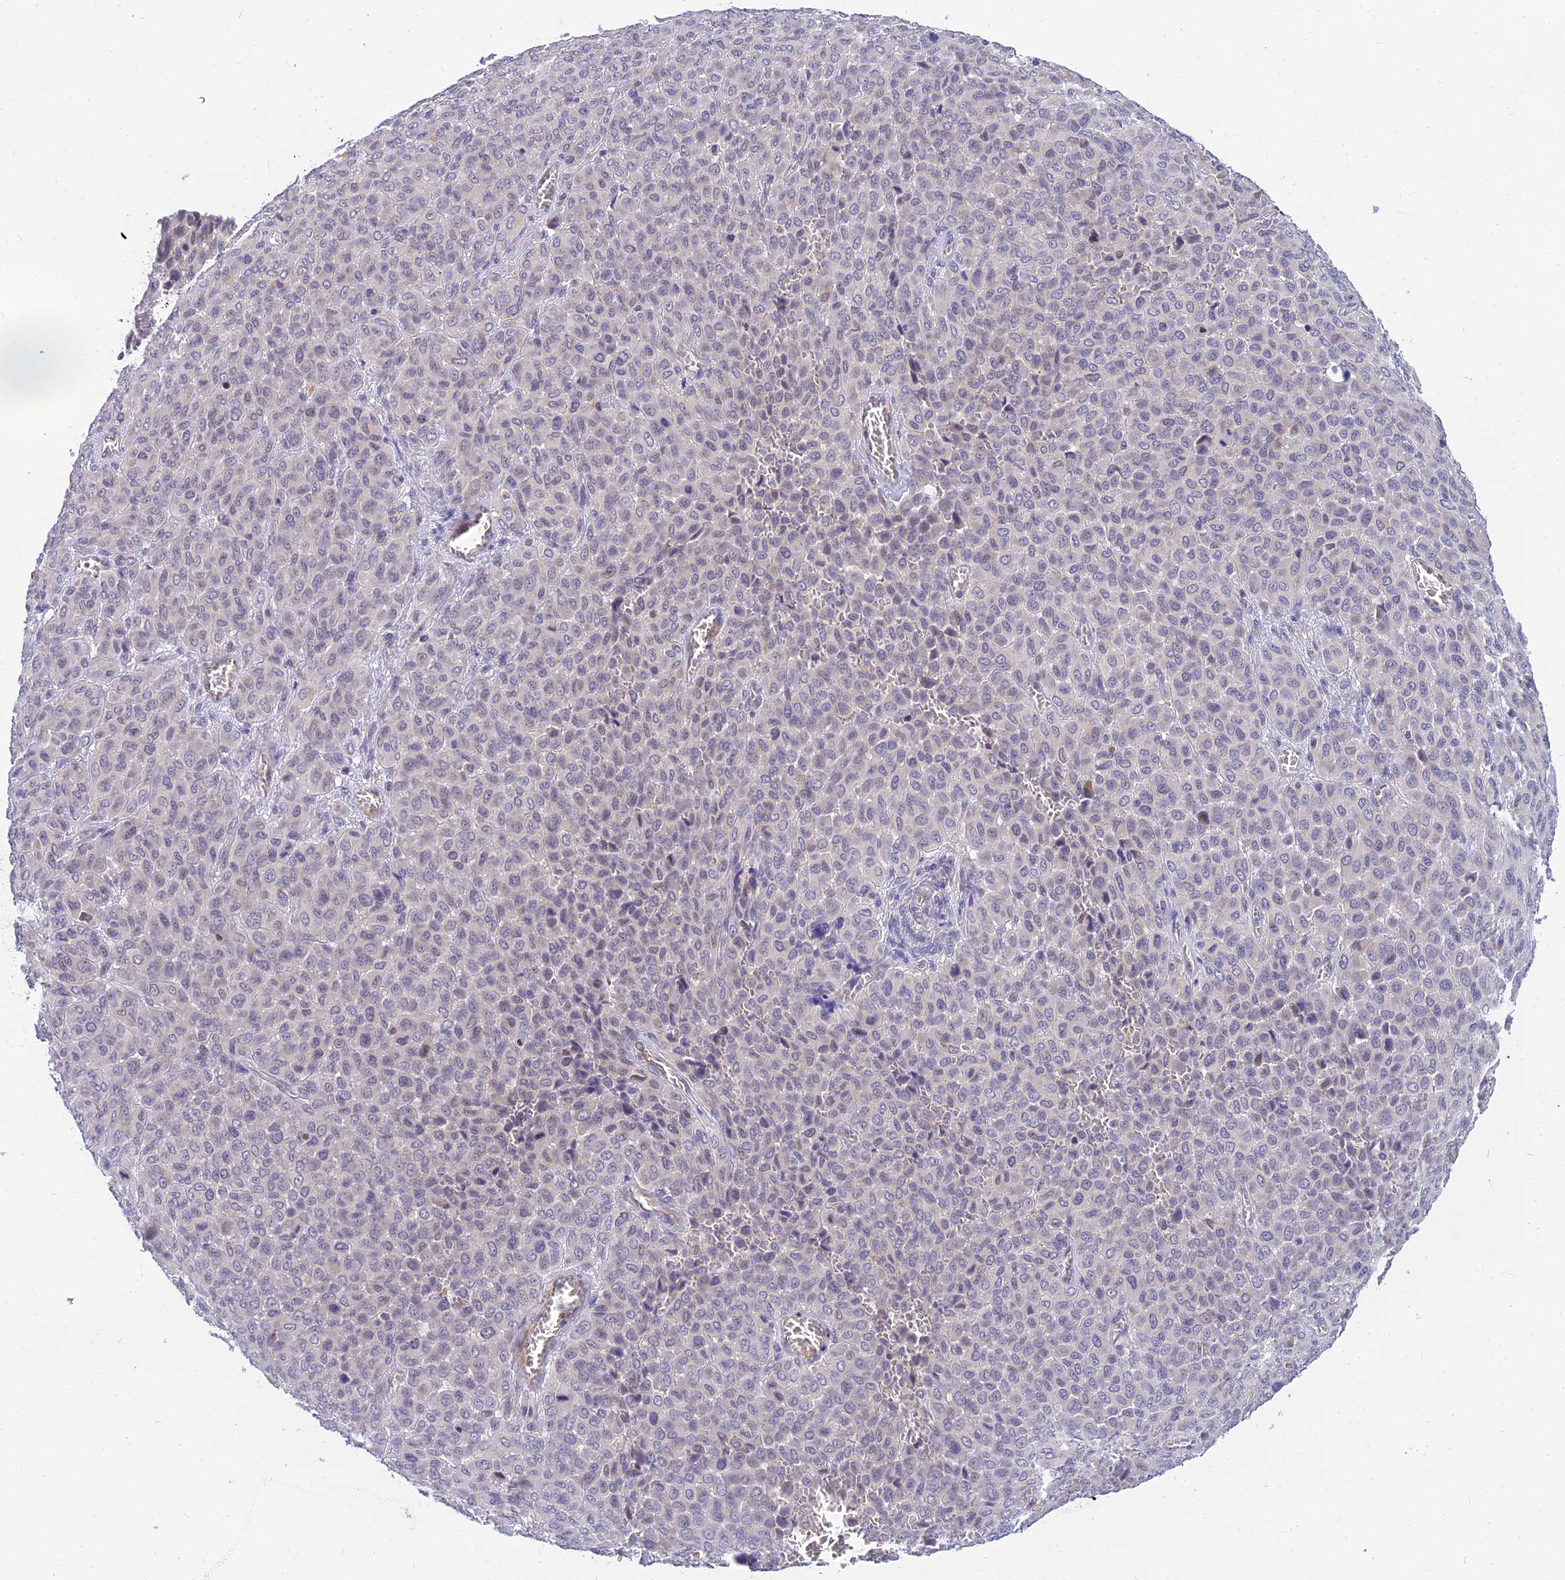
{"staining": {"intensity": "negative", "quantity": "none", "location": "none"}, "tissue": "melanoma", "cell_type": "Tumor cells", "image_type": "cancer", "snomed": [{"axis": "morphology", "description": "Malignant melanoma, Metastatic site"}, {"axis": "topography", "description": "Skin"}], "caption": "A high-resolution image shows IHC staining of melanoma, which displays no significant positivity in tumor cells. (DAB IHC, high magnification).", "gene": "ANKS4B", "patient": {"sex": "female", "age": 81}}